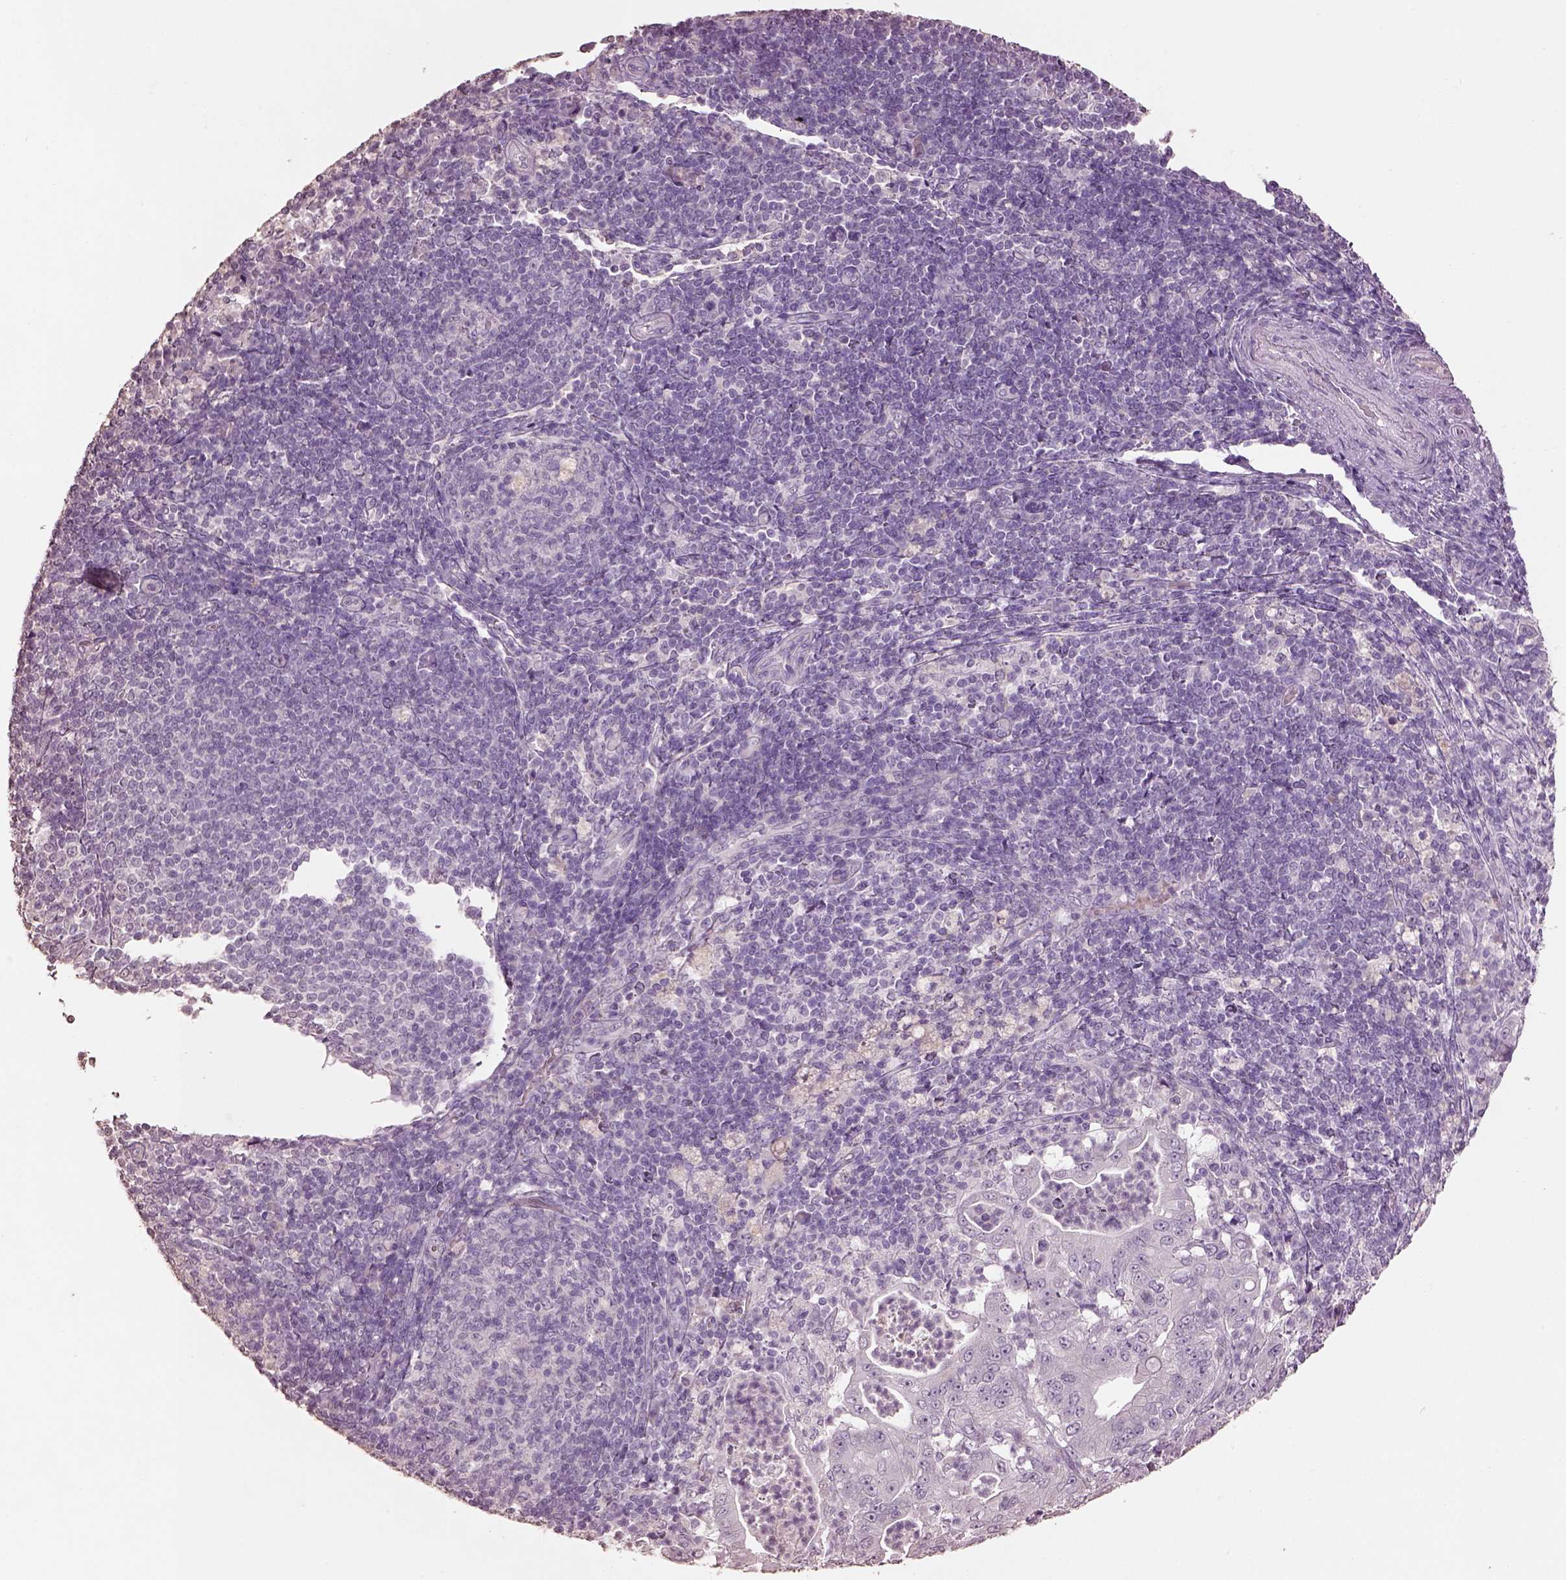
{"staining": {"intensity": "negative", "quantity": "none", "location": "none"}, "tissue": "pancreatic cancer", "cell_type": "Tumor cells", "image_type": "cancer", "snomed": [{"axis": "morphology", "description": "Adenocarcinoma, NOS"}, {"axis": "topography", "description": "Pancreas"}], "caption": "Immunohistochemistry histopathology image of neoplastic tissue: human pancreatic cancer (adenocarcinoma) stained with DAB demonstrates no significant protein positivity in tumor cells.", "gene": "KCNIP3", "patient": {"sex": "male", "age": 71}}